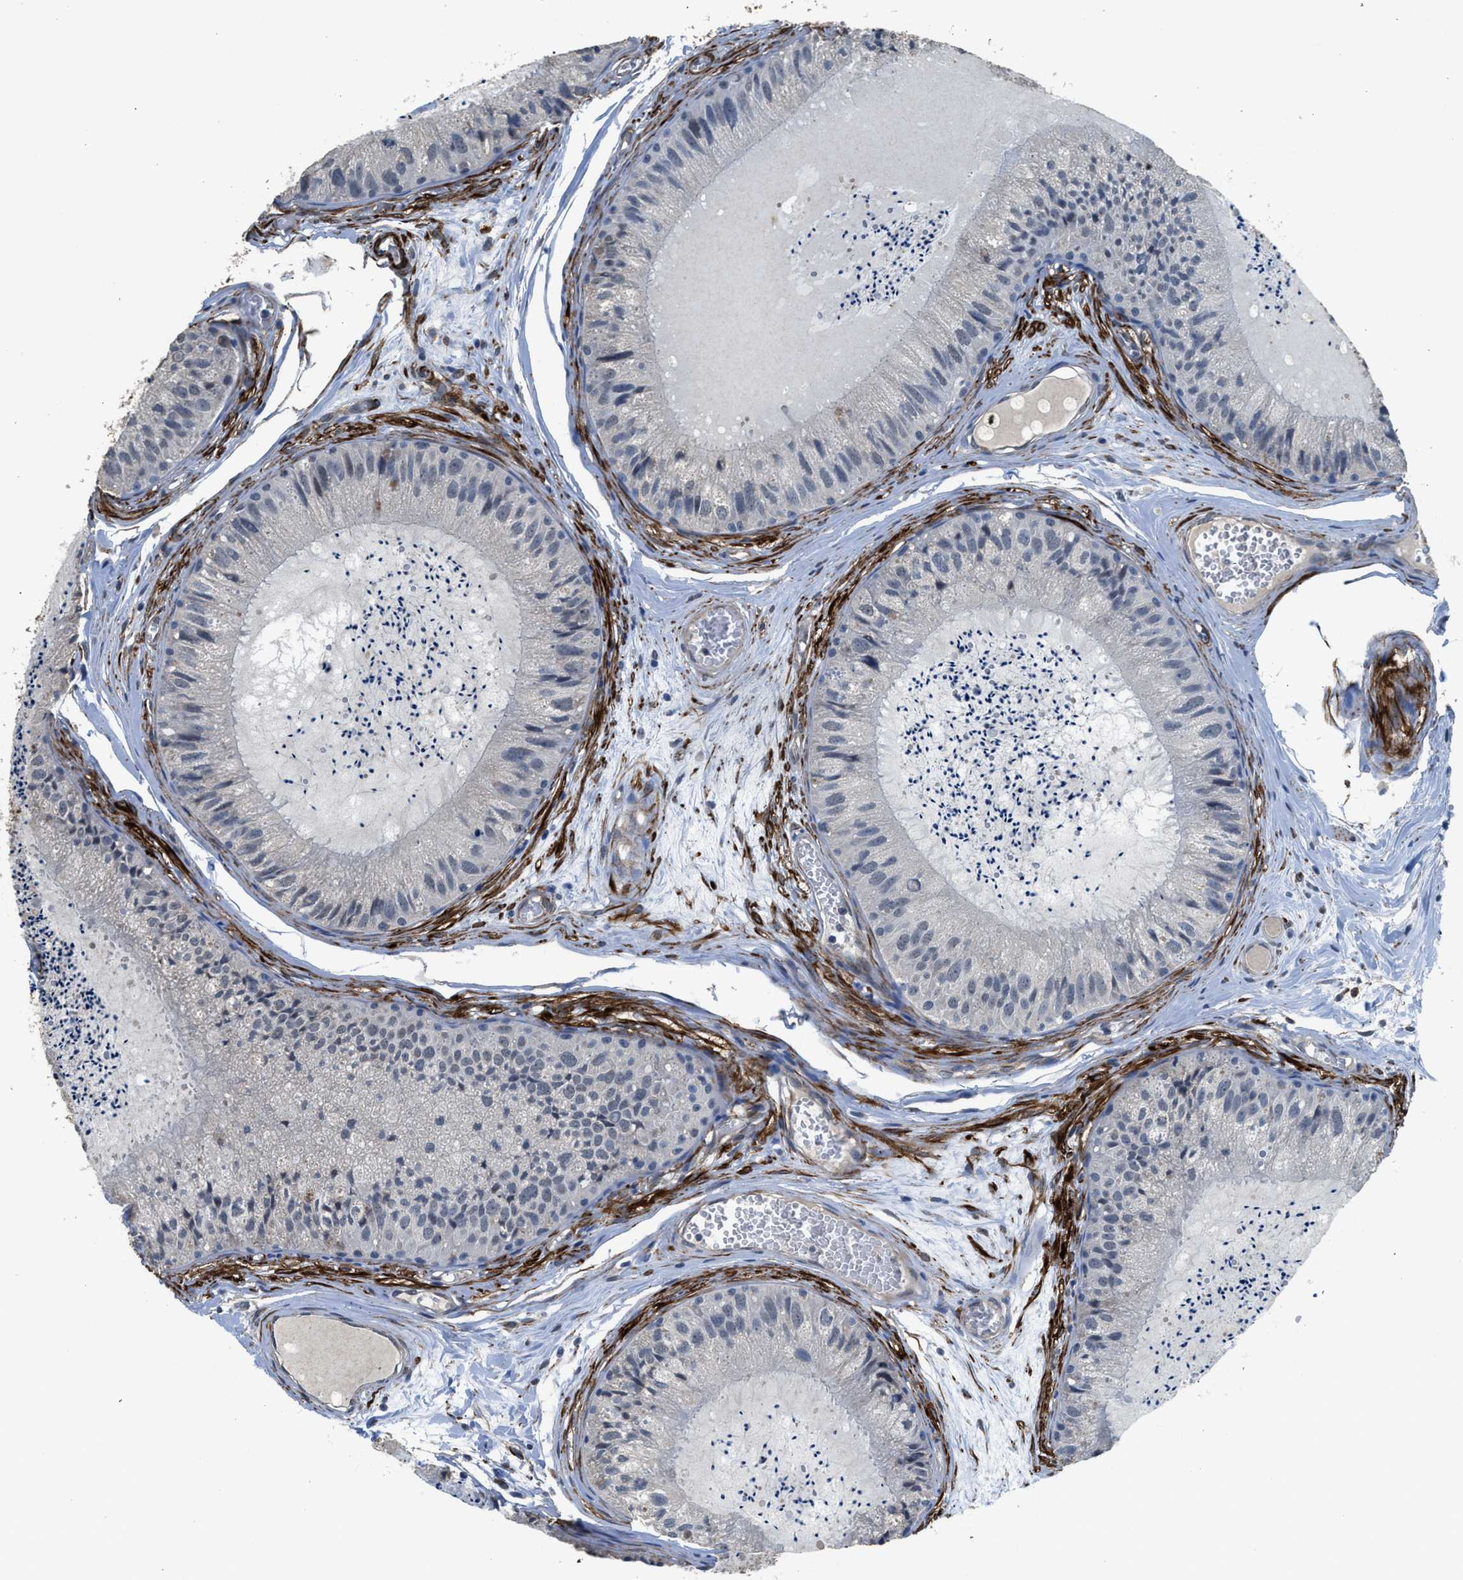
{"staining": {"intensity": "negative", "quantity": "none", "location": "none"}, "tissue": "epididymis", "cell_type": "Glandular cells", "image_type": "normal", "snomed": [{"axis": "morphology", "description": "Normal tissue, NOS"}, {"axis": "topography", "description": "Epididymis"}], "caption": "Unremarkable epididymis was stained to show a protein in brown. There is no significant positivity in glandular cells. The staining was performed using DAB (3,3'-diaminobenzidine) to visualize the protein expression in brown, while the nuclei were stained in blue with hematoxylin (Magnification: 20x).", "gene": "SYNM", "patient": {"sex": "male", "age": 31}}